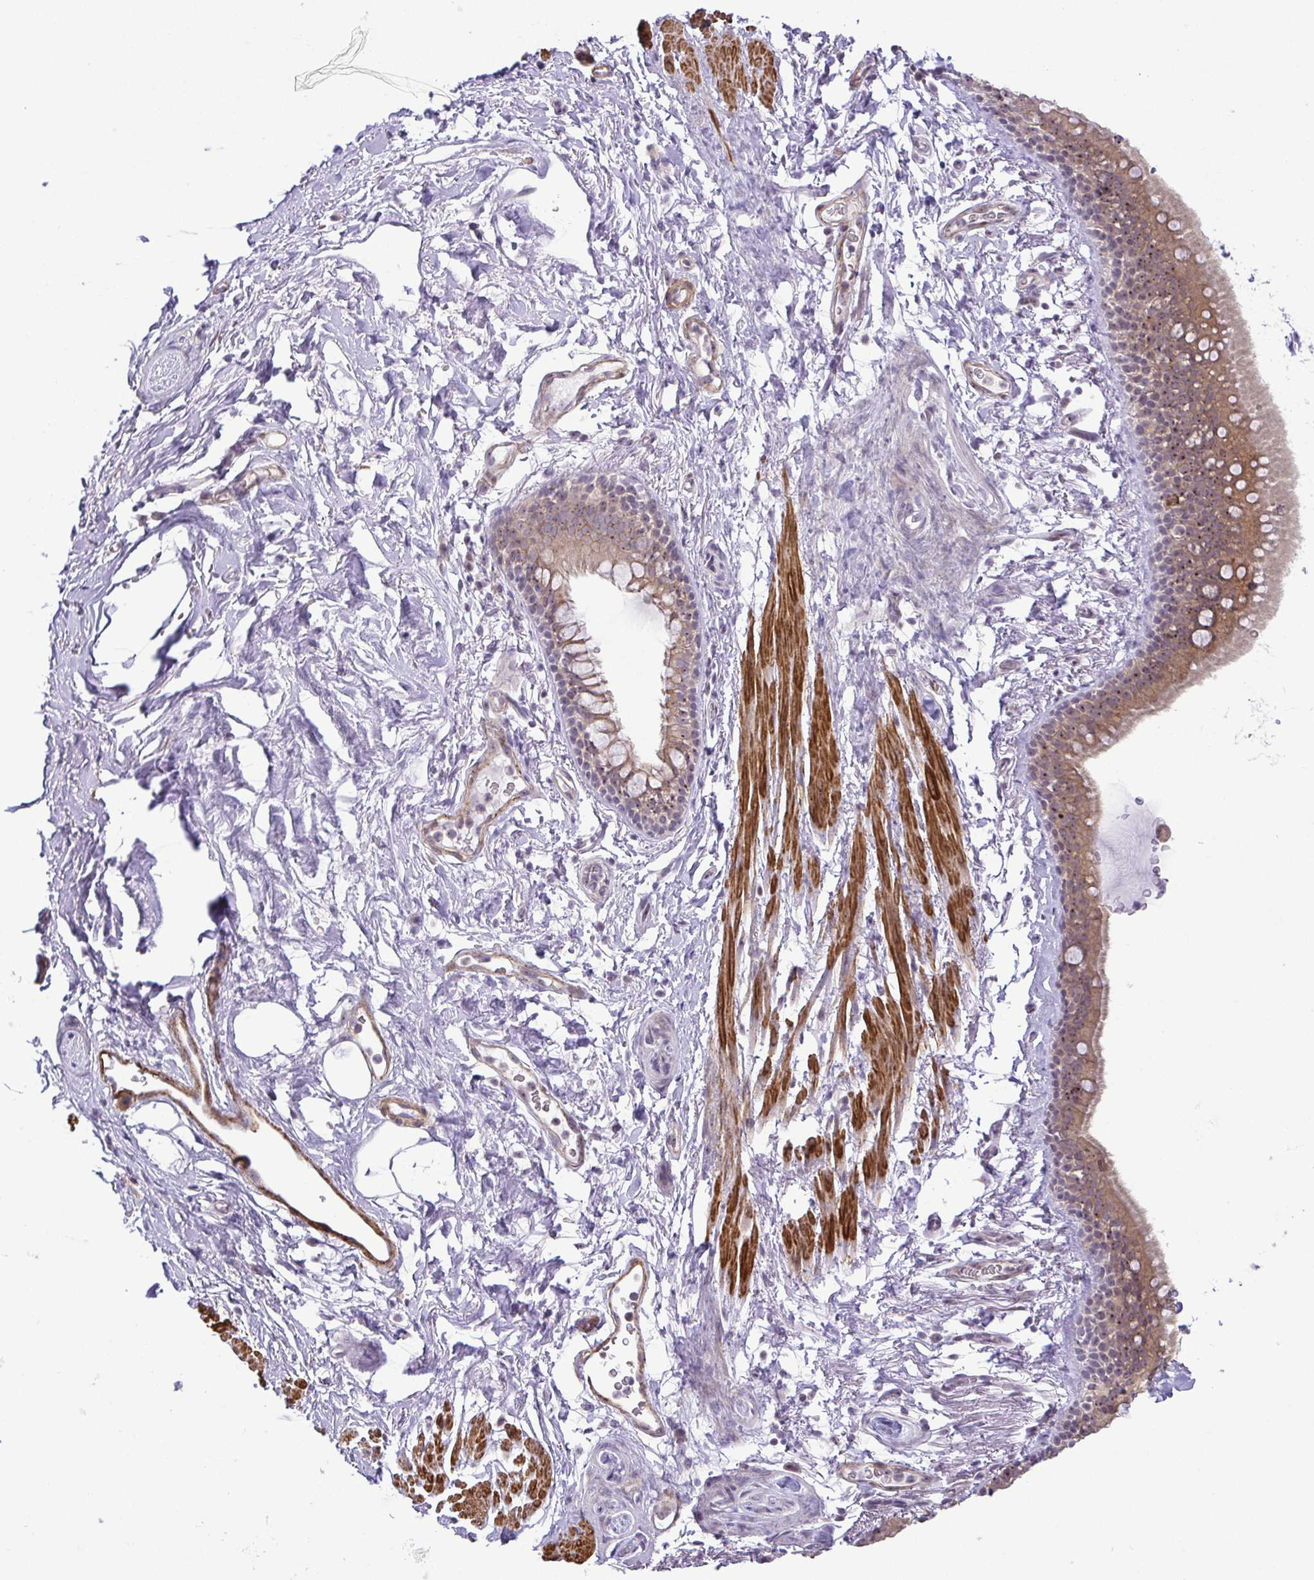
{"staining": {"intensity": "negative", "quantity": "none", "location": "none"}, "tissue": "adipose tissue", "cell_type": "Adipocytes", "image_type": "normal", "snomed": [{"axis": "morphology", "description": "Normal tissue, NOS"}, {"axis": "topography", "description": "Lymph node"}, {"axis": "topography", "description": "Cartilage tissue"}, {"axis": "topography", "description": "Bronchus"}], "caption": "The micrograph reveals no significant positivity in adipocytes of adipose tissue.", "gene": "RSL24D1", "patient": {"sex": "female", "age": 70}}